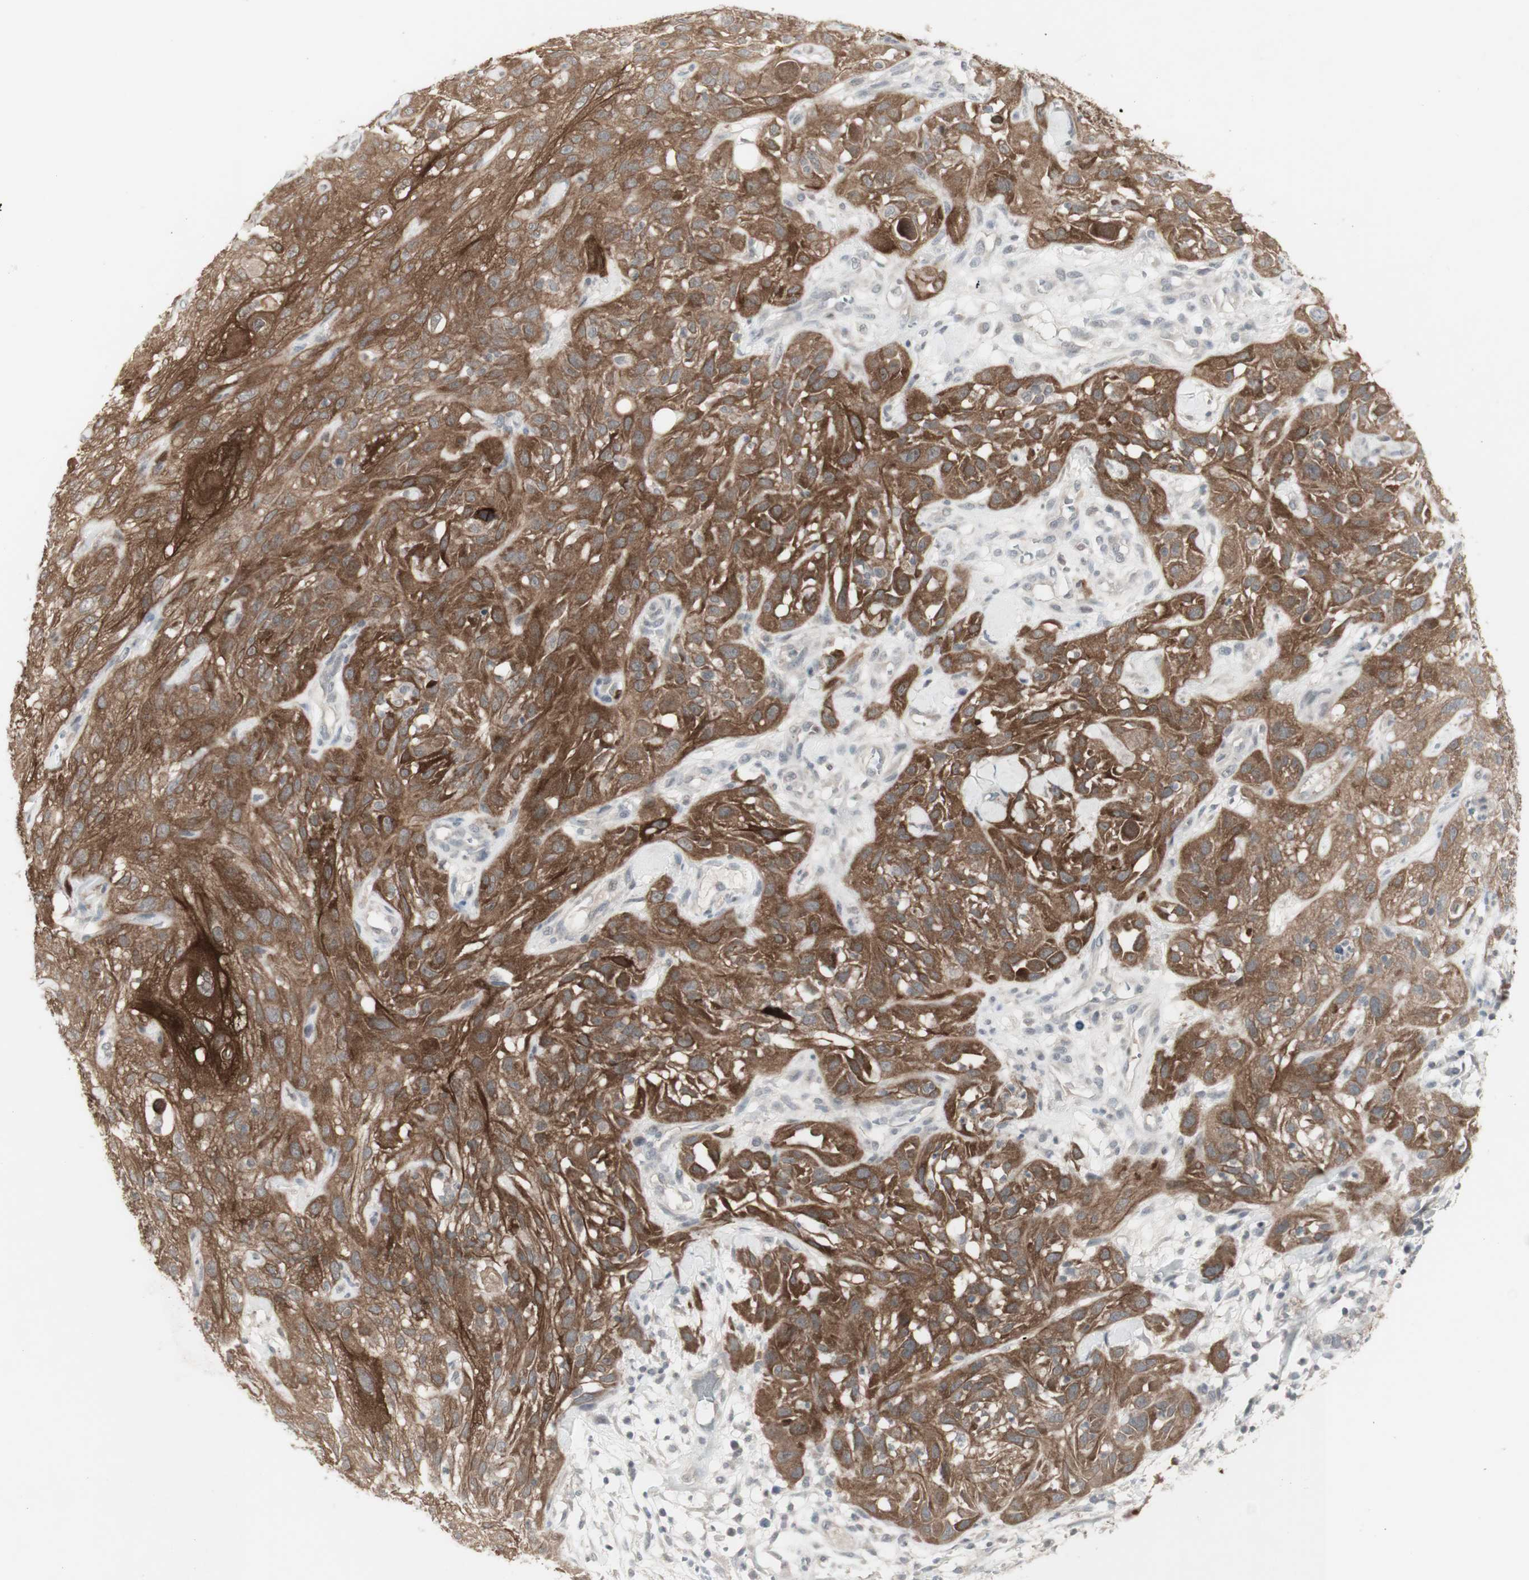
{"staining": {"intensity": "moderate", "quantity": ">75%", "location": "cytoplasmic/membranous"}, "tissue": "skin cancer", "cell_type": "Tumor cells", "image_type": "cancer", "snomed": [{"axis": "morphology", "description": "Squamous cell carcinoma, NOS"}, {"axis": "topography", "description": "Skin"}], "caption": "An image of human squamous cell carcinoma (skin) stained for a protein demonstrates moderate cytoplasmic/membranous brown staining in tumor cells.", "gene": "C1orf116", "patient": {"sex": "male", "age": 75}}